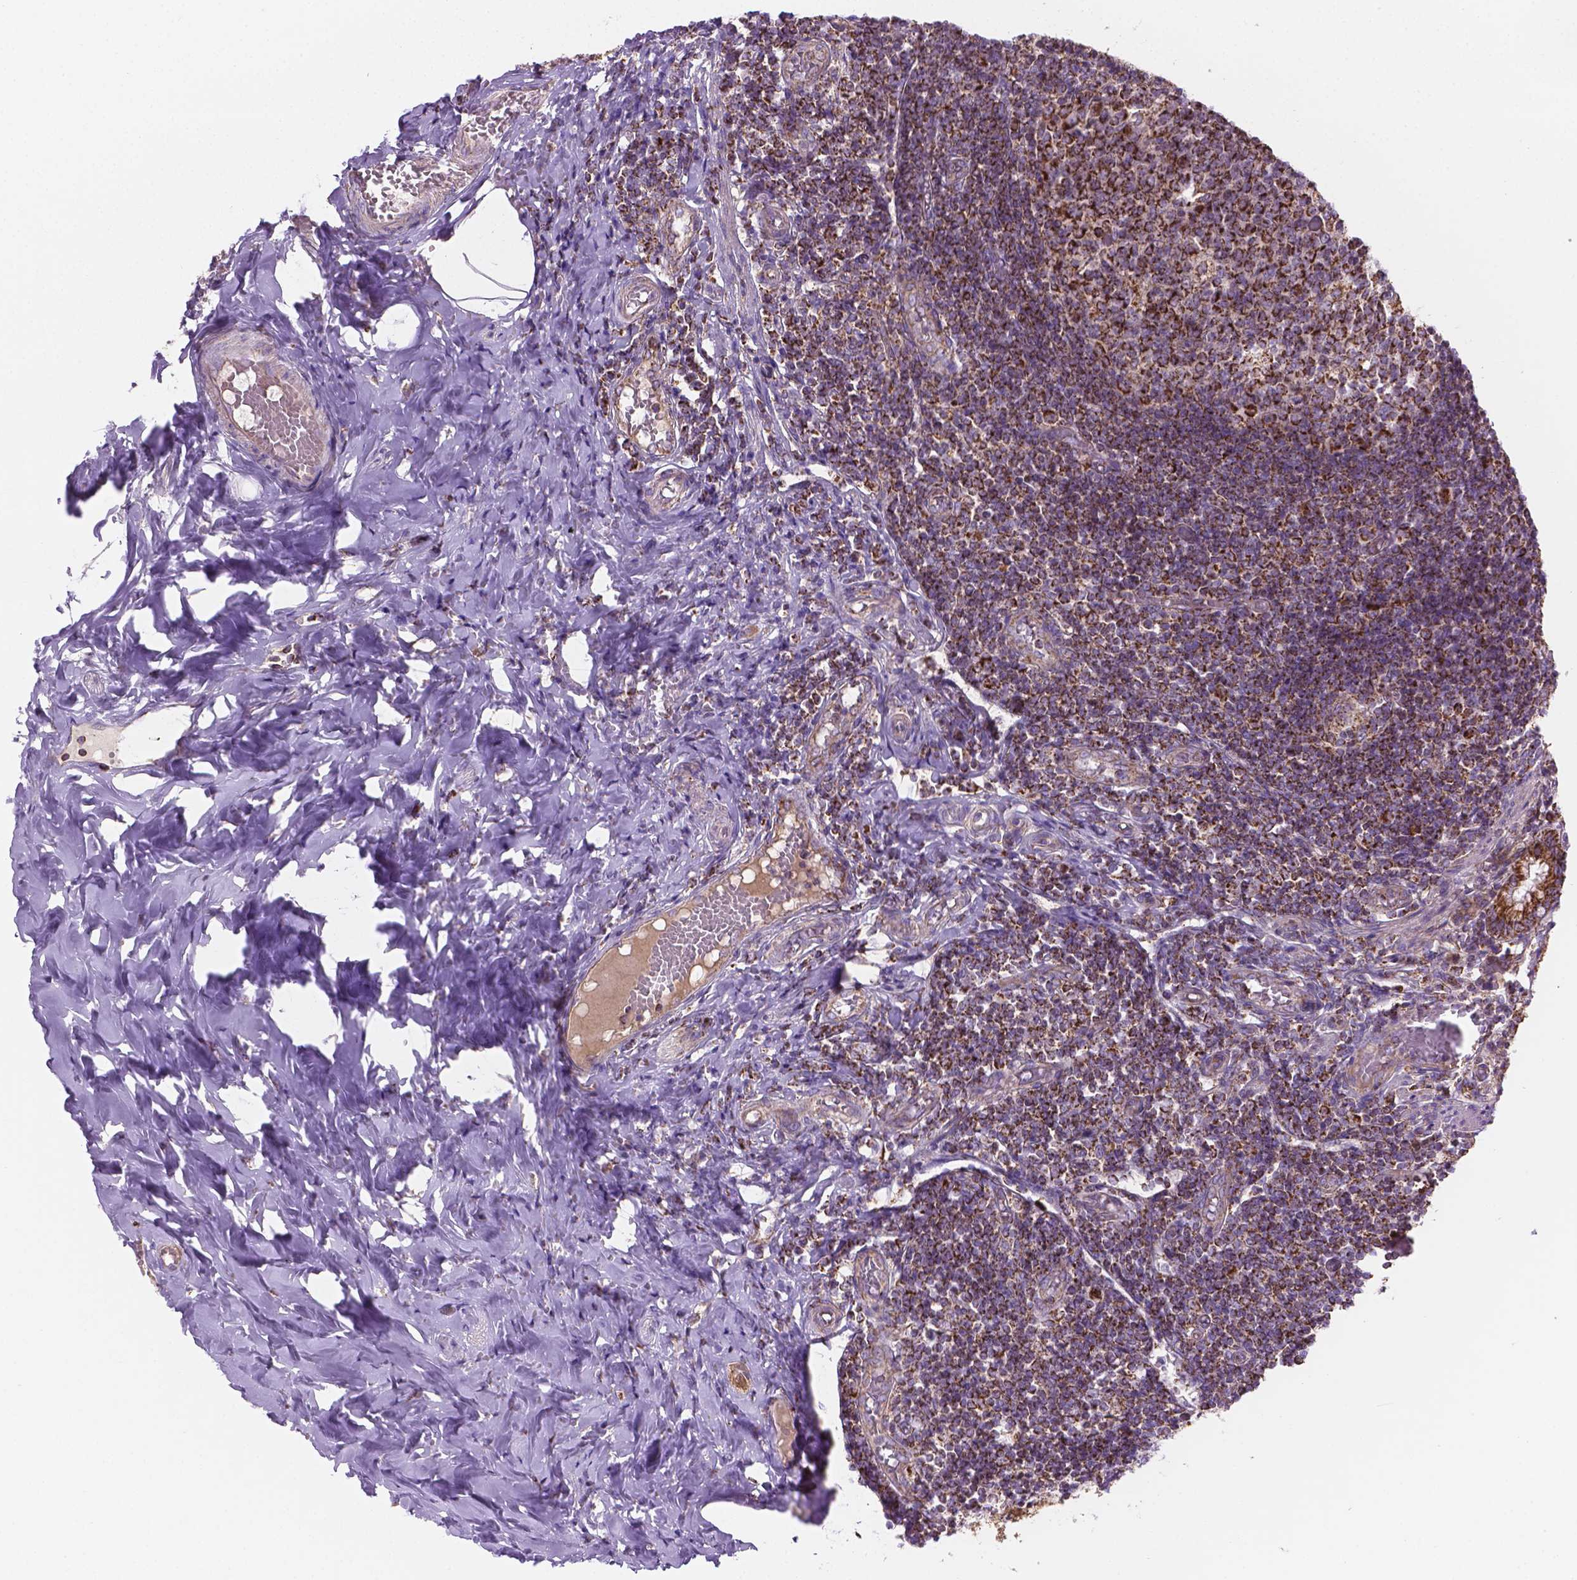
{"staining": {"intensity": "strong", "quantity": ">75%", "location": "cytoplasmic/membranous"}, "tissue": "appendix", "cell_type": "Glandular cells", "image_type": "normal", "snomed": [{"axis": "morphology", "description": "Normal tissue, NOS"}, {"axis": "topography", "description": "Appendix"}], "caption": "An image of human appendix stained for a protein exhibits strong cytoplasmic/membranous brown staining in glandular cells.", "gene": "PIBF1", "patient": {"sex": "female", "age": 32}}